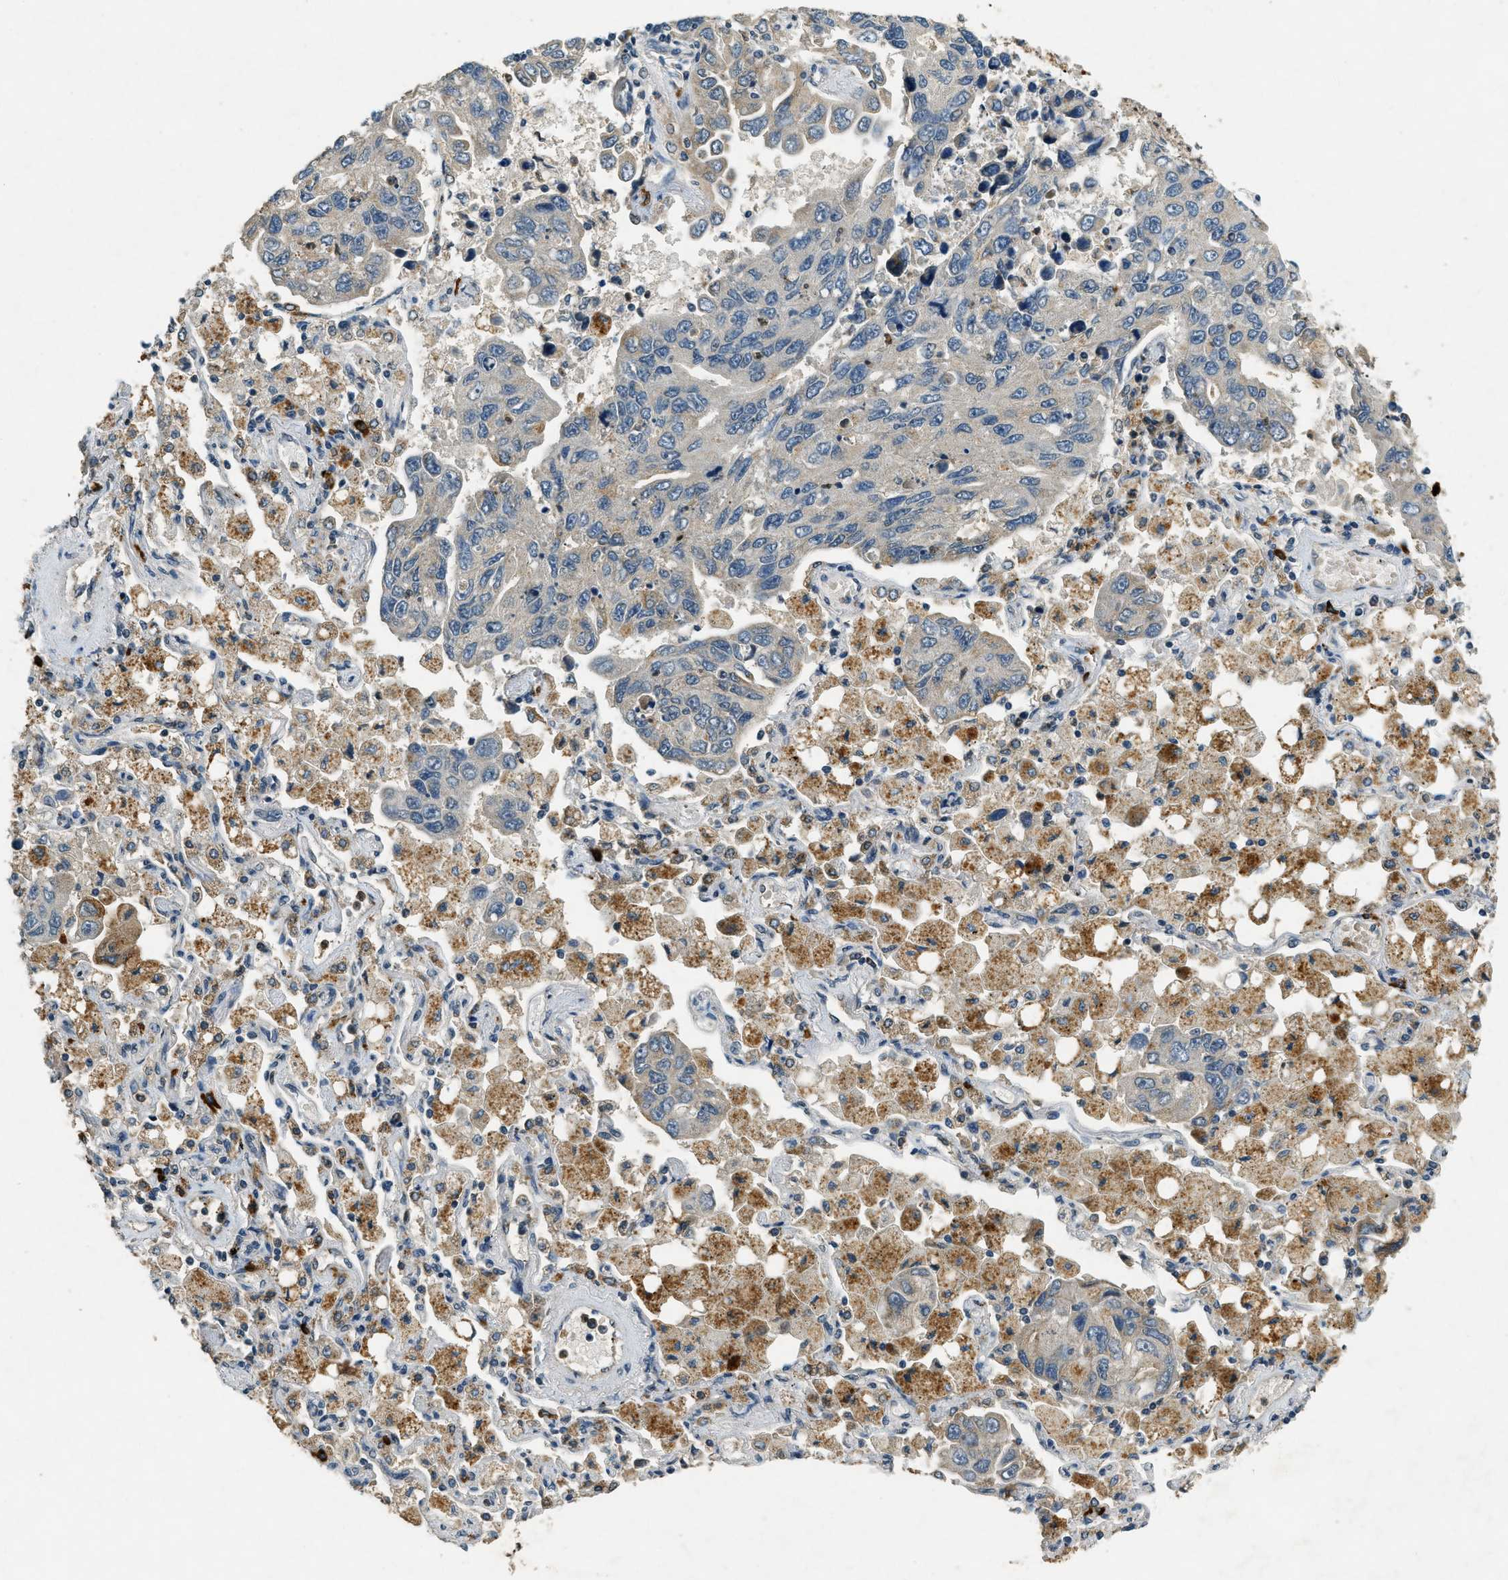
{"staining": {"intensity": "weak", "quantity": "<25%", "location": "cytoplasmic/membranous"}, "tissue": "lung cancer", "cell_type": "Tumor cells", "image_type": "cancer", "snomed": [{"axis": "morphology", "description": "Adenocarcinoma, NOS"}, {"axis": "topography", "description": "Lung"}], "caption": "A histopathology image of lung cancer stained for a protein exhibits no brown staining in tumor cells.", "gene": "RAB3D", "patient": {"sex": "male", "age": 64}}